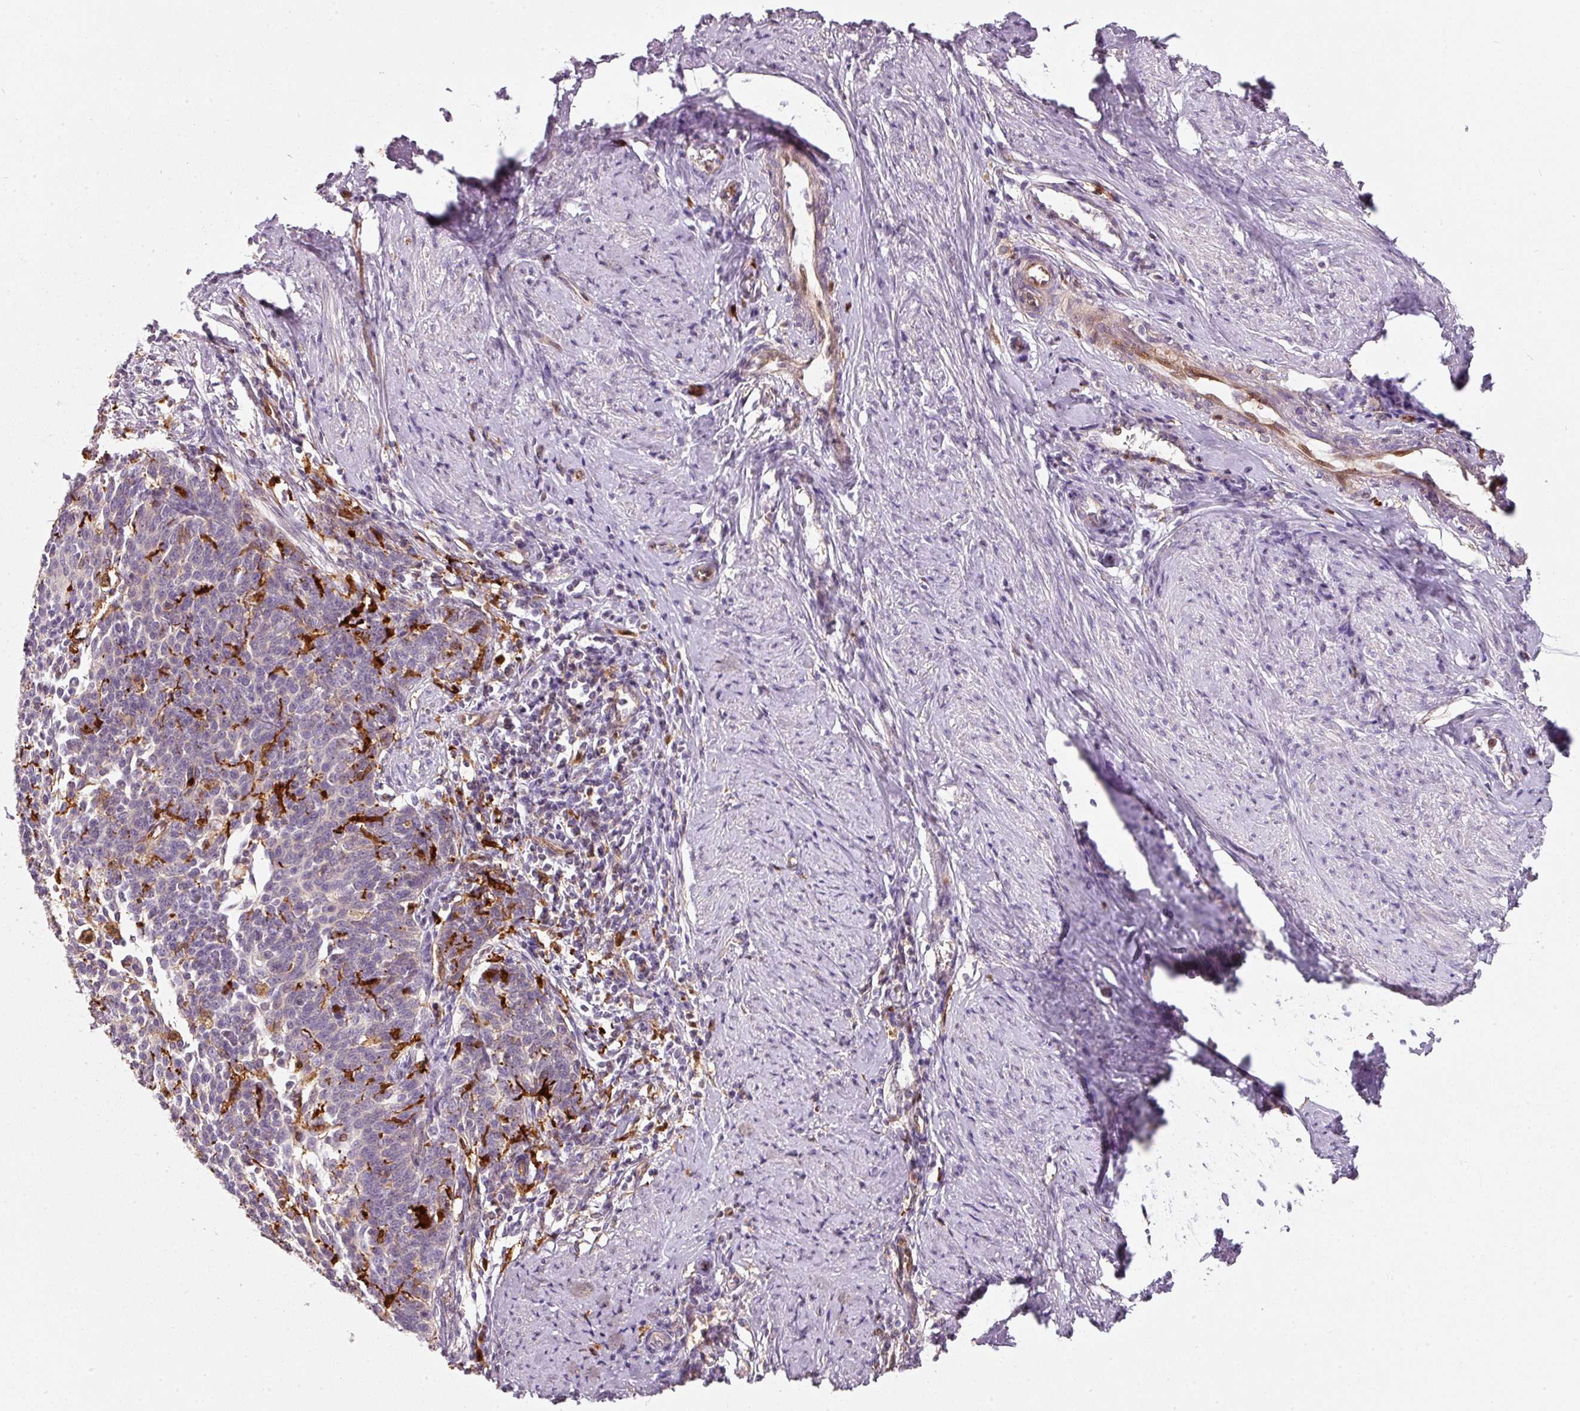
{"staining": {"intensity": "negative", "quantity": "none", "location": "none"}, "tissue": "cervical cancer", "cell_type": "Tumor cells", "image_type": "cancer", "snomed": [{"axis": "morphology", "description": "Squamous cell carcinoma, NOS"}, {"axis": "topography", "description": "Cervix"}], "caption": "A high-resolution photomicrograph shows immunohistochemistry staining of cervical cancer (squamous cell carcinoma), which exhibits no significant positivity in tumor cells.", "gene": "IQGAP2", "patient": {"sex": "female", "age": 39}}